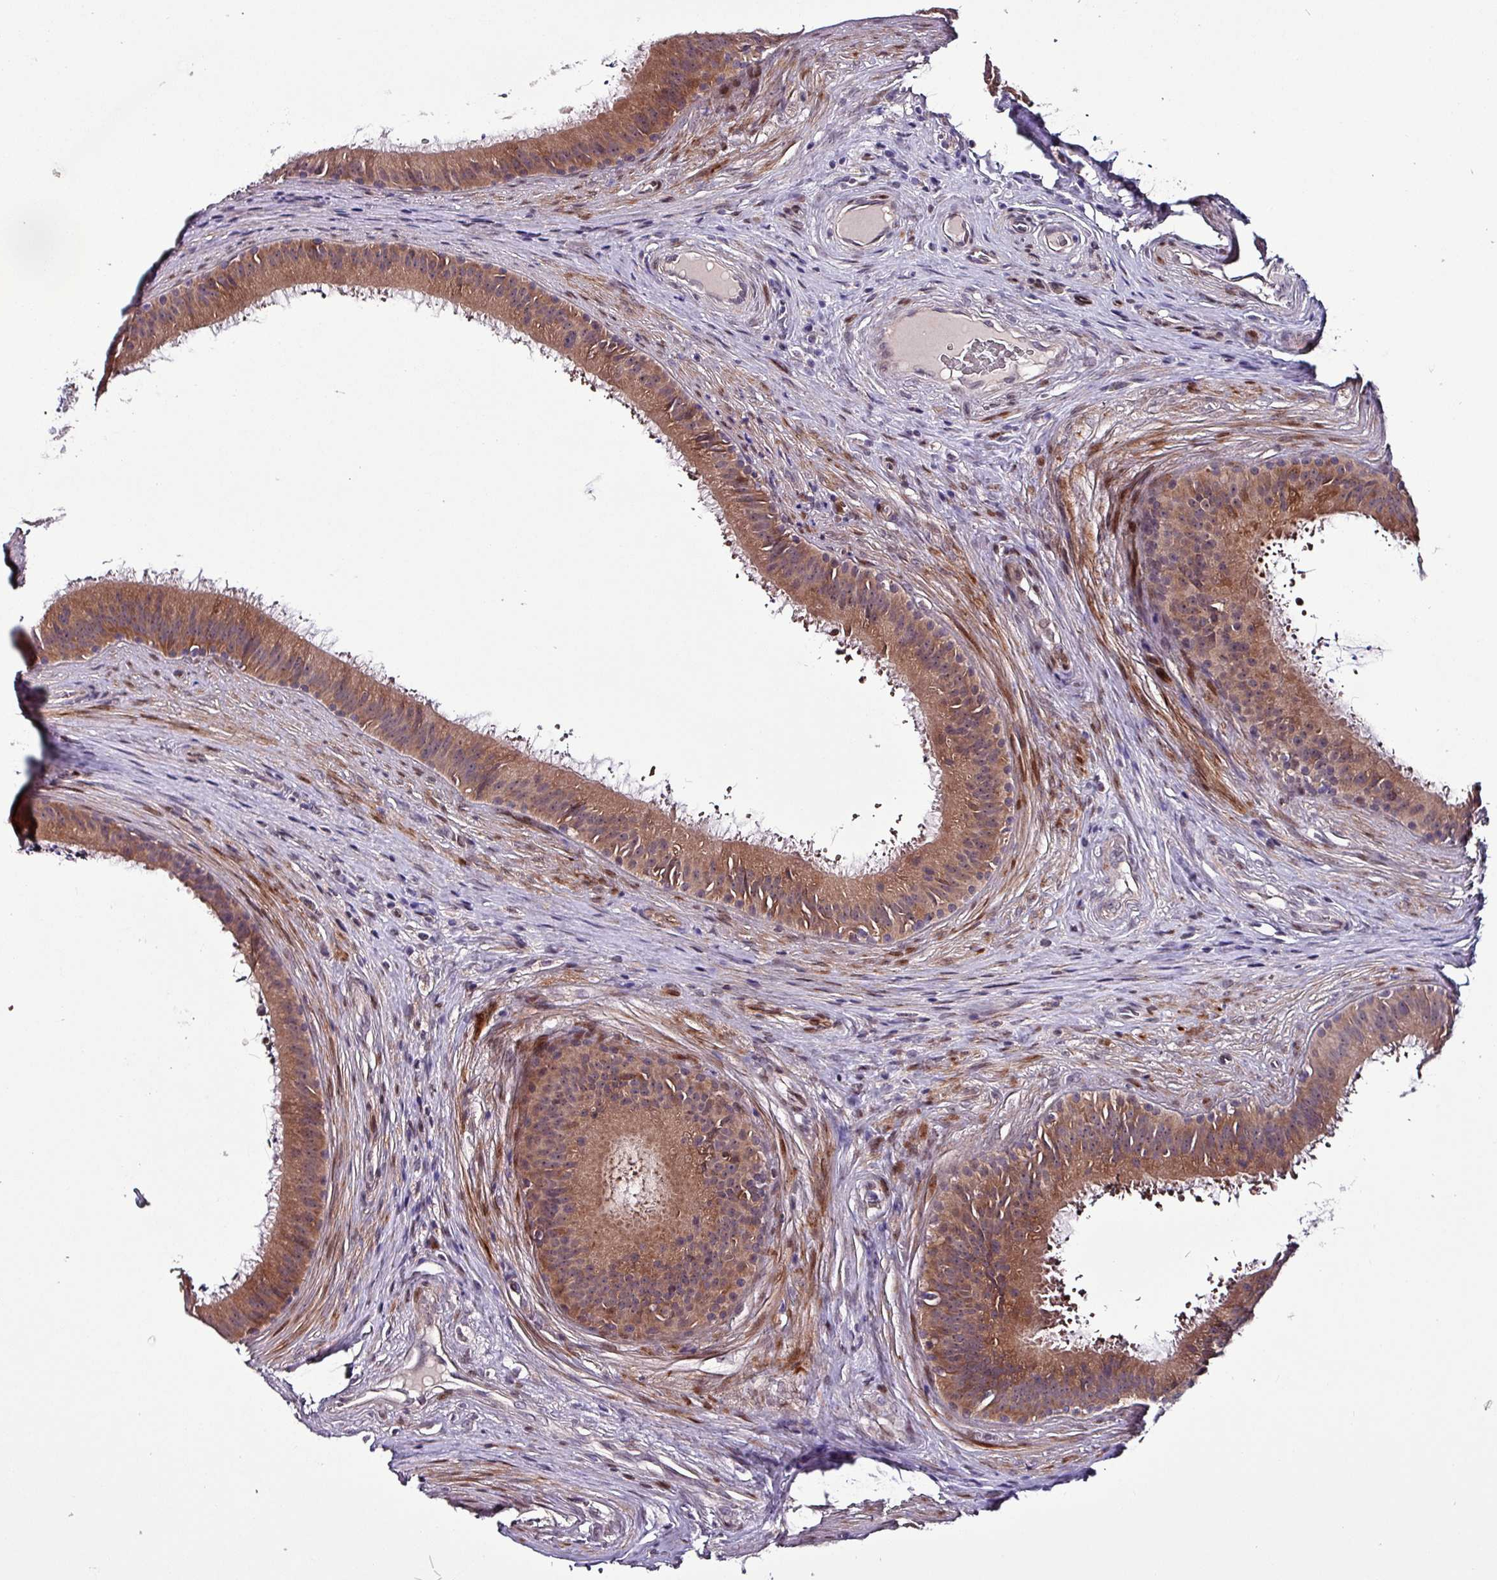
{"staining": {"intensity": "moderate", "quantity": ">75%", "location": "cytoplasmic/membranous,nuclear"}, "tissue": "epididymis", "cell_type": "Glandular cells", "image_type": "normal", "snomed": [{"axis": "morphology", "description": "Normal tissue, NOS"}, {"axis": "topography", "description": "Testis"}, {"axis": "topography", "description": "Epididymis"}], "caption": "A brown stain labels moderate cytoplasmic/membranous,nuclear staining of a protein in glandular cells of benign epididymis. (brown staining indicates protein expression, while blue staining denotes nuclei).", "gene": "GRAPL", "patient": {"sex": "male", "age": 41}}